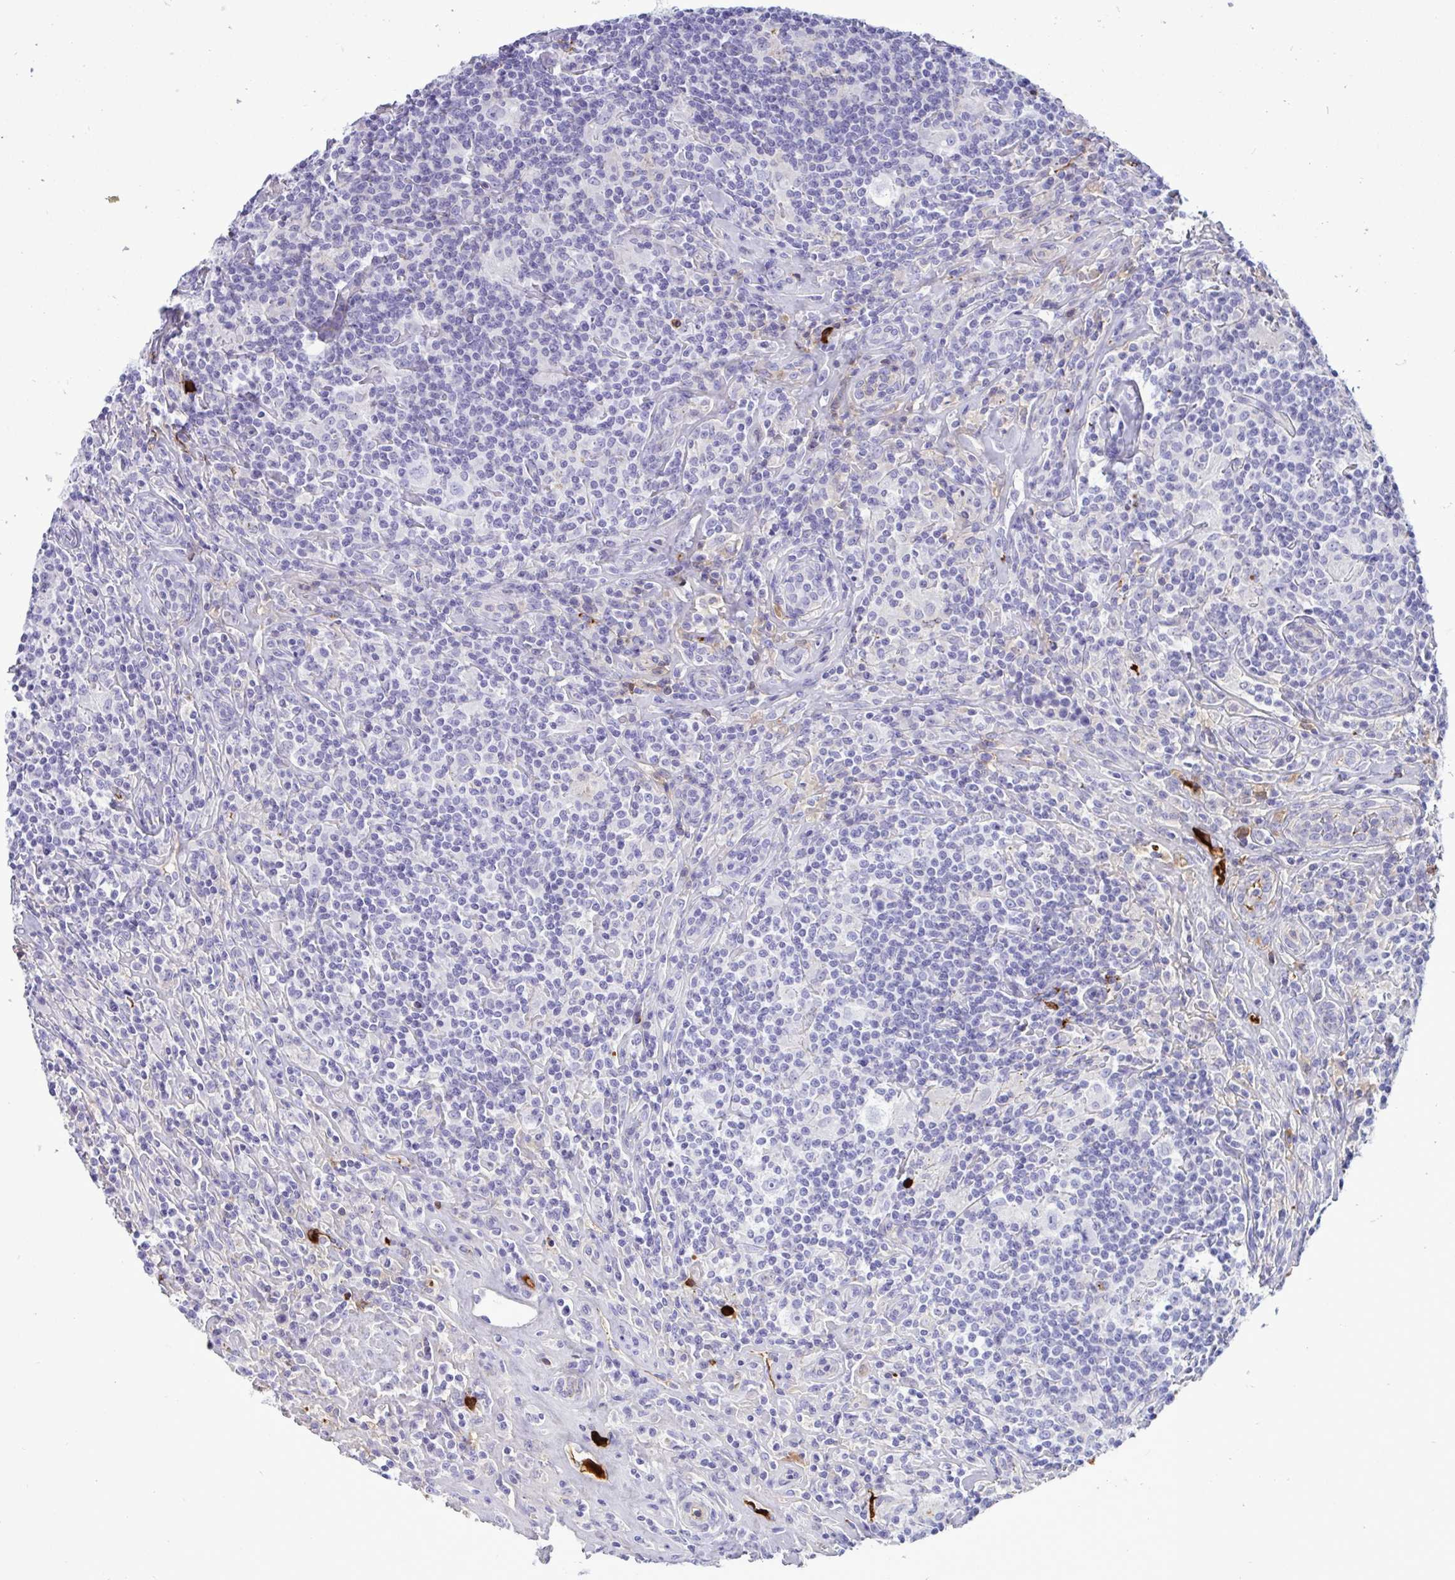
{"staining": {"intensity": "negative", "quantity": "none", "location": "none"}, "tissue": "lymphoma", "cell_type": "Tumor cells", "image_type": "cancer", "snomed": [{"axis": "morphology", "description": "Hodgkin's disease, NOS"}, {"axis": "morphology", "description": "Hodgkin's lymphoma, nodular sclerosis"}, {"axis": "topography", "description": "Lymph node"}], "caption": "Hodgkin's lymphoma, nodular sclerosis was stained to show a protein in brown. There is no significant positivity in tumor cells.", "gene": "F2", "patient": {"sex": "female", "age": 10}}